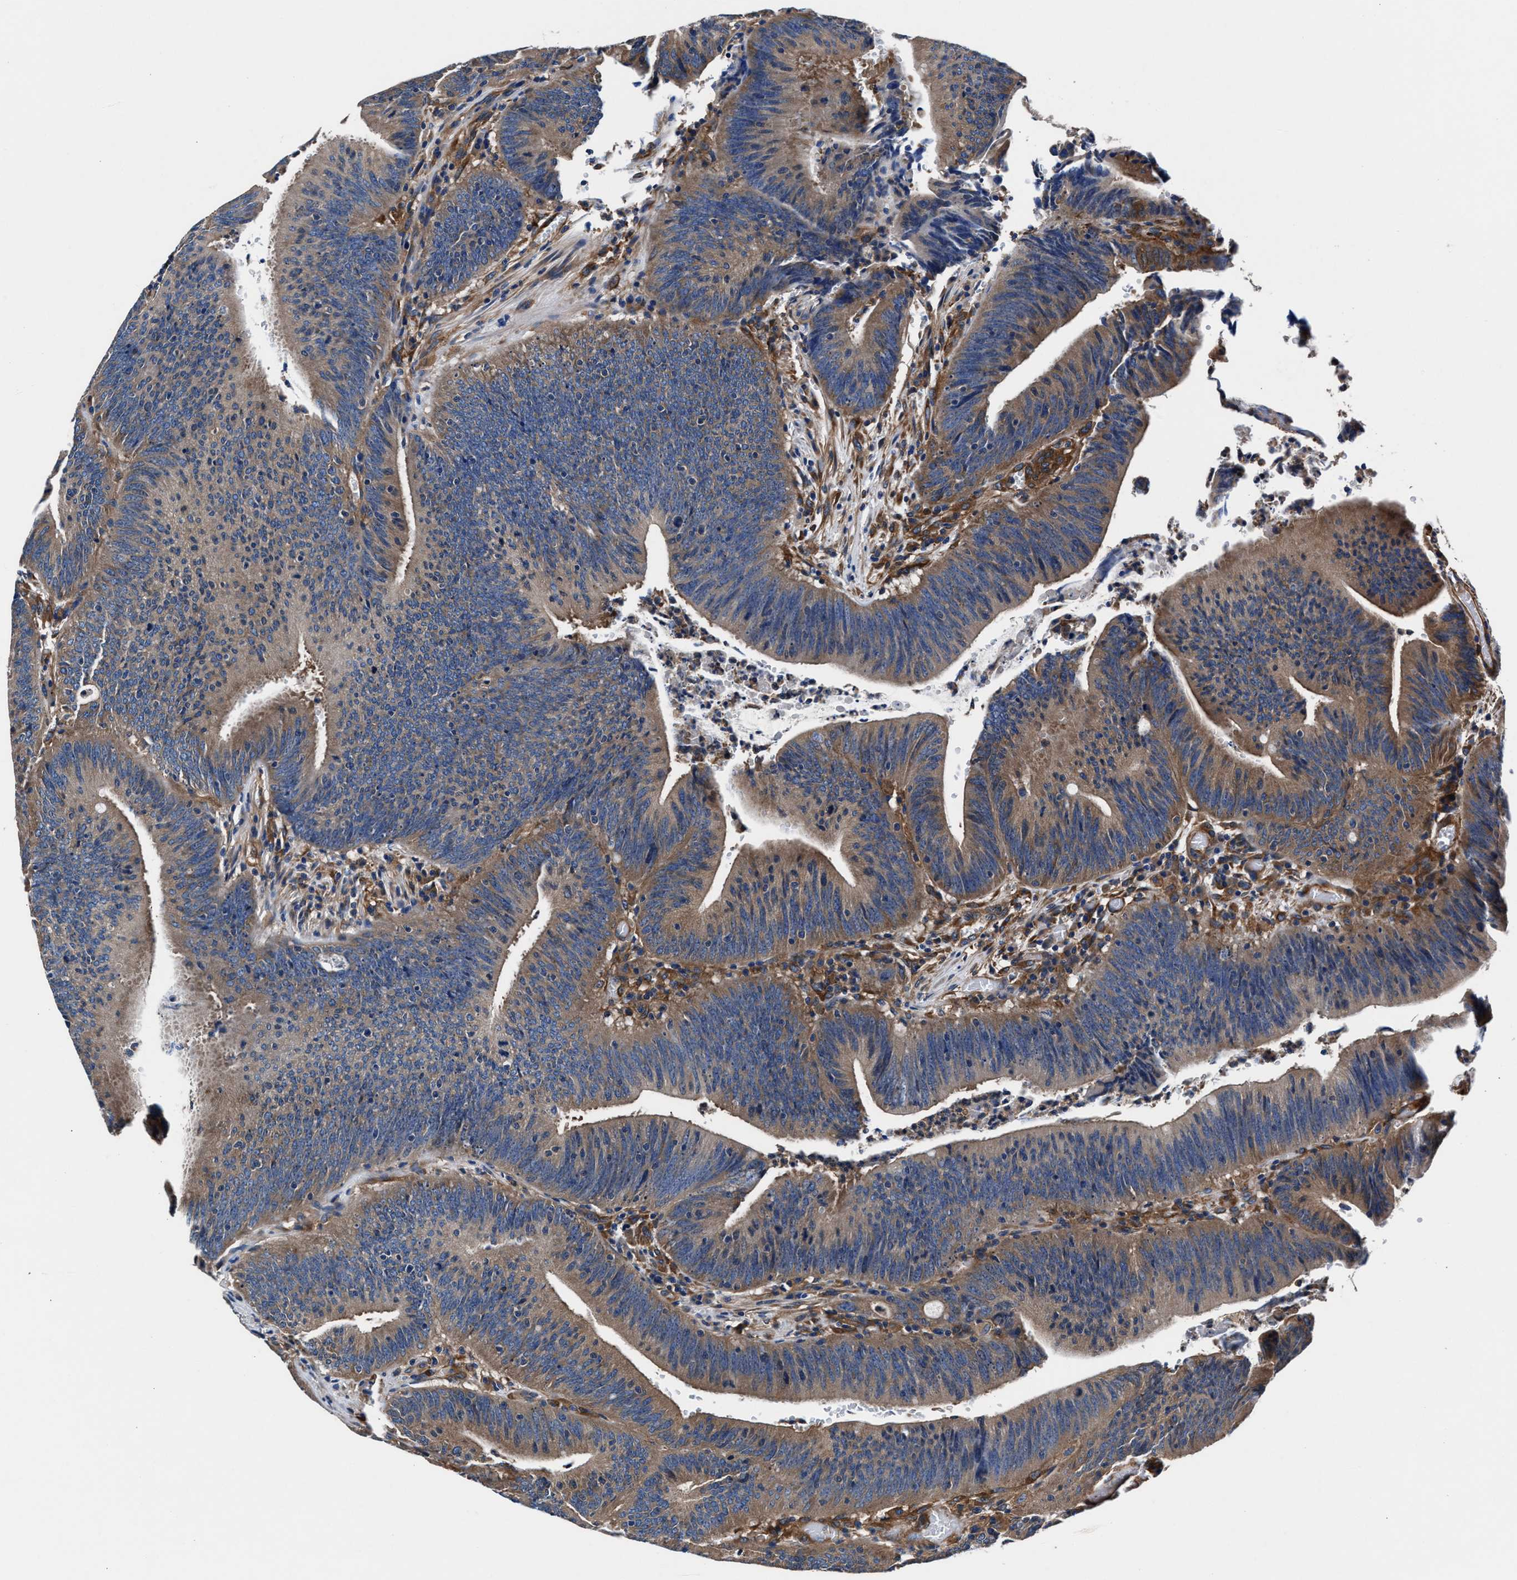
{"staining": {"intensity": "moderate", "quantity": ">75%", "location": "cytoplasmic/membranous"}, "tissue": "colorectal cancer", "cell_type": "Tumor cells", "image_type": "cancer", "snomed": [{"axis": "morphology", "description": "Normal tissue, NOS"}, {"axis": "morphology", "description": "Adenocarcinoma, NOS"}, {"axis": "topography", "description": "Rectum"}], "caption": "Immunohistochemical staining of human colorectal cancer (adenocarcinoma) demonstrates medium levels of moderate cytoplasmic/membranous protein expression in approximately >75% of tumor cells.", "gene": "SH3GL1", "patient": {"sex": "female", "age": 66}}